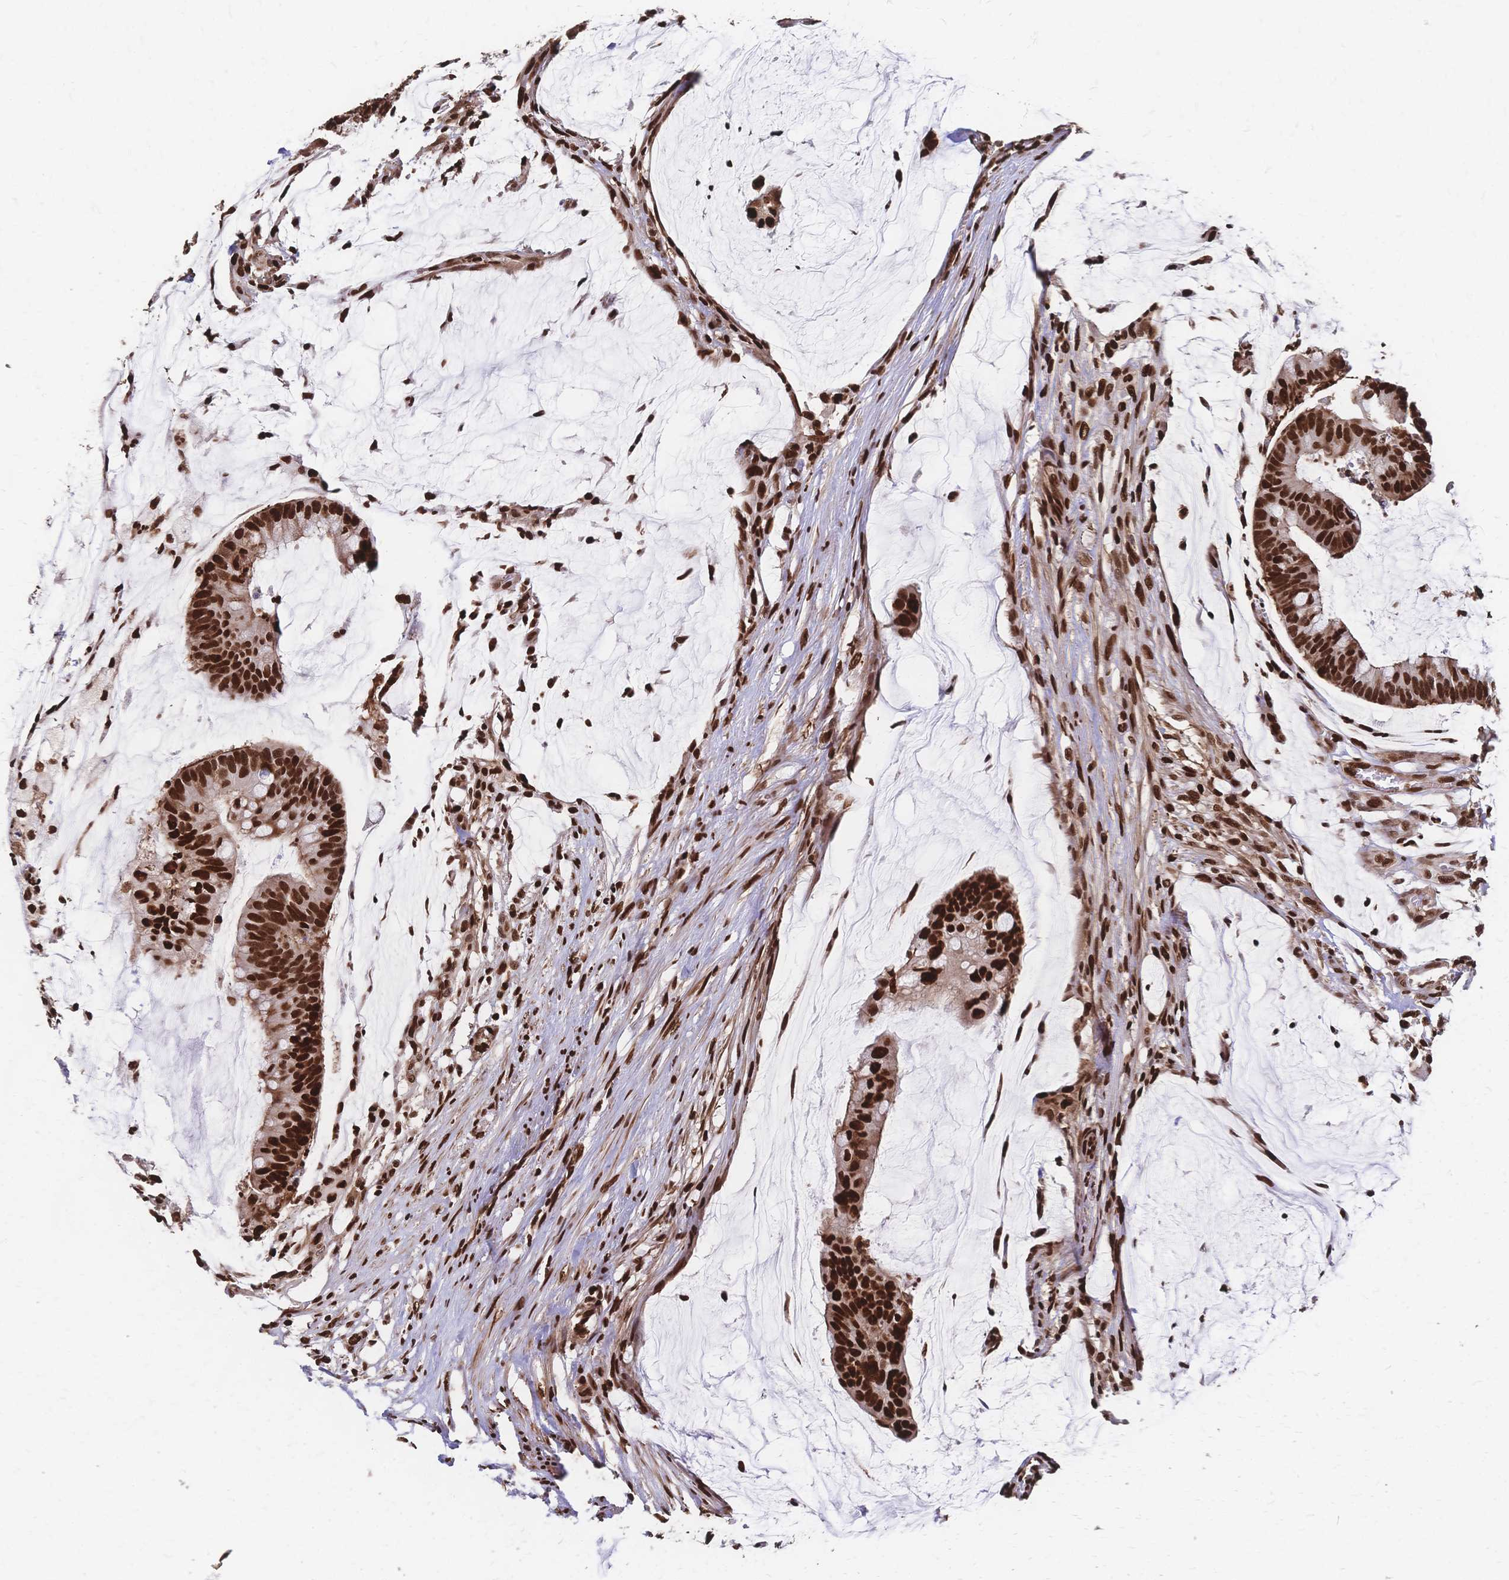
{"staining": {"intensity": "strong", "quantity": ">75%", "location": "nuclear"}, "tissue": "colorectal cancer", "cell_type": "Tumor cells", "image_type": "cancer", "snomed": [{"axis": "morphology", "description": "Adenocarcinoma, NOS"}, {"axis": "topography", "description": "Colon"}], "caption": "Immunohistochemical staining of colorectal cancer (adenocarcinoma) reveals high levels of strong nuclear protein expression in approximately >75% of tumor cells.", "gene": "HDGF", "patient": {"sex": "male", "age": 62}}